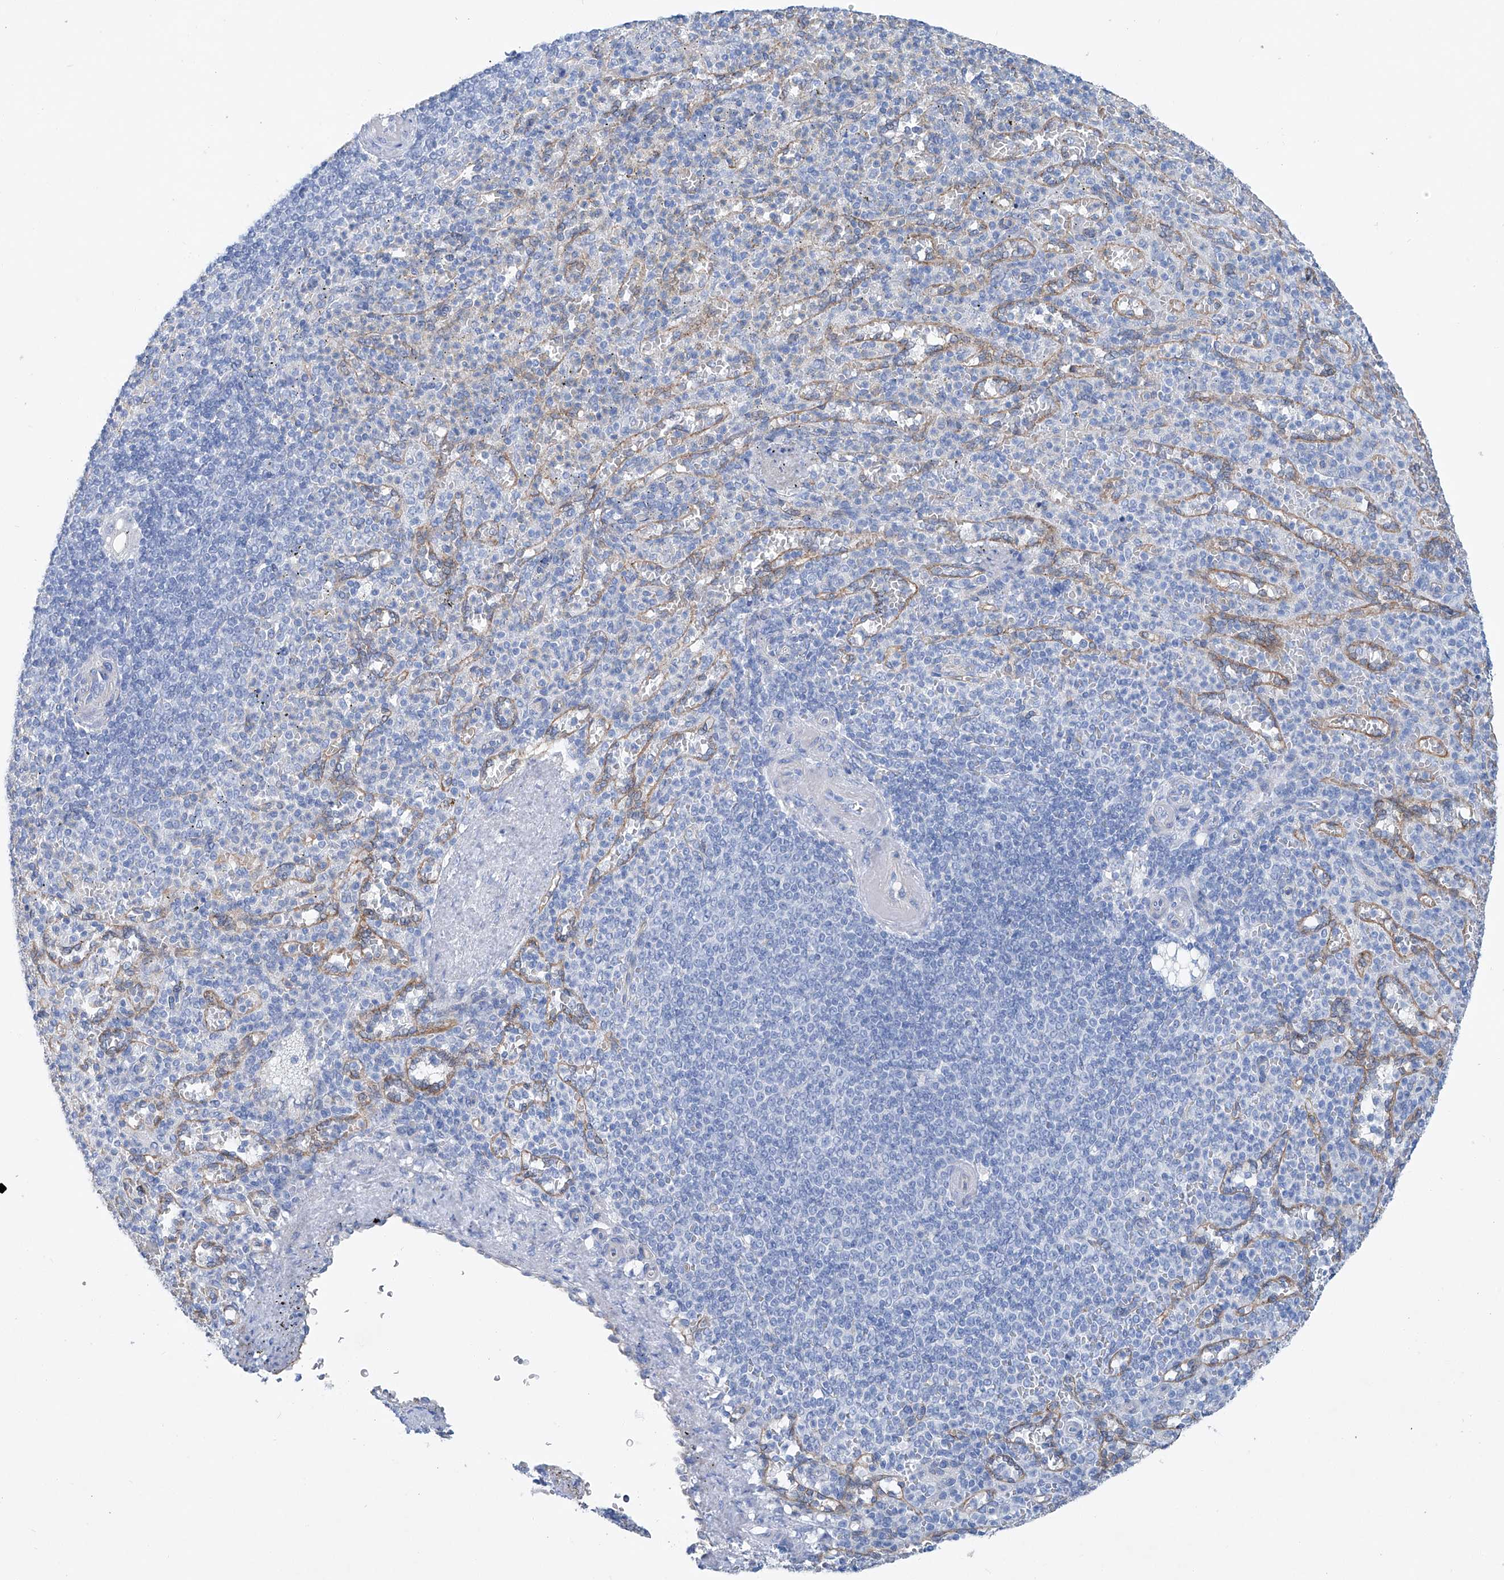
{"staining": {"intensity": "negative", "quantity": "none", "location": "none"}, "tissue": "spleen", "cell_type": "Cells in red pulp", "image_type": "normal", "snomed": [{"axis": "morphology", "description": "Normal tissue, NOS"}, {"axis": "topography", "description": "Spleen"}], "caption": "Immunohistochemical staining of normal spleen displays no significant expression in cells in red pulp.", "gene": "MAGI1", "patient": {"sex": "female", "age": 74}}